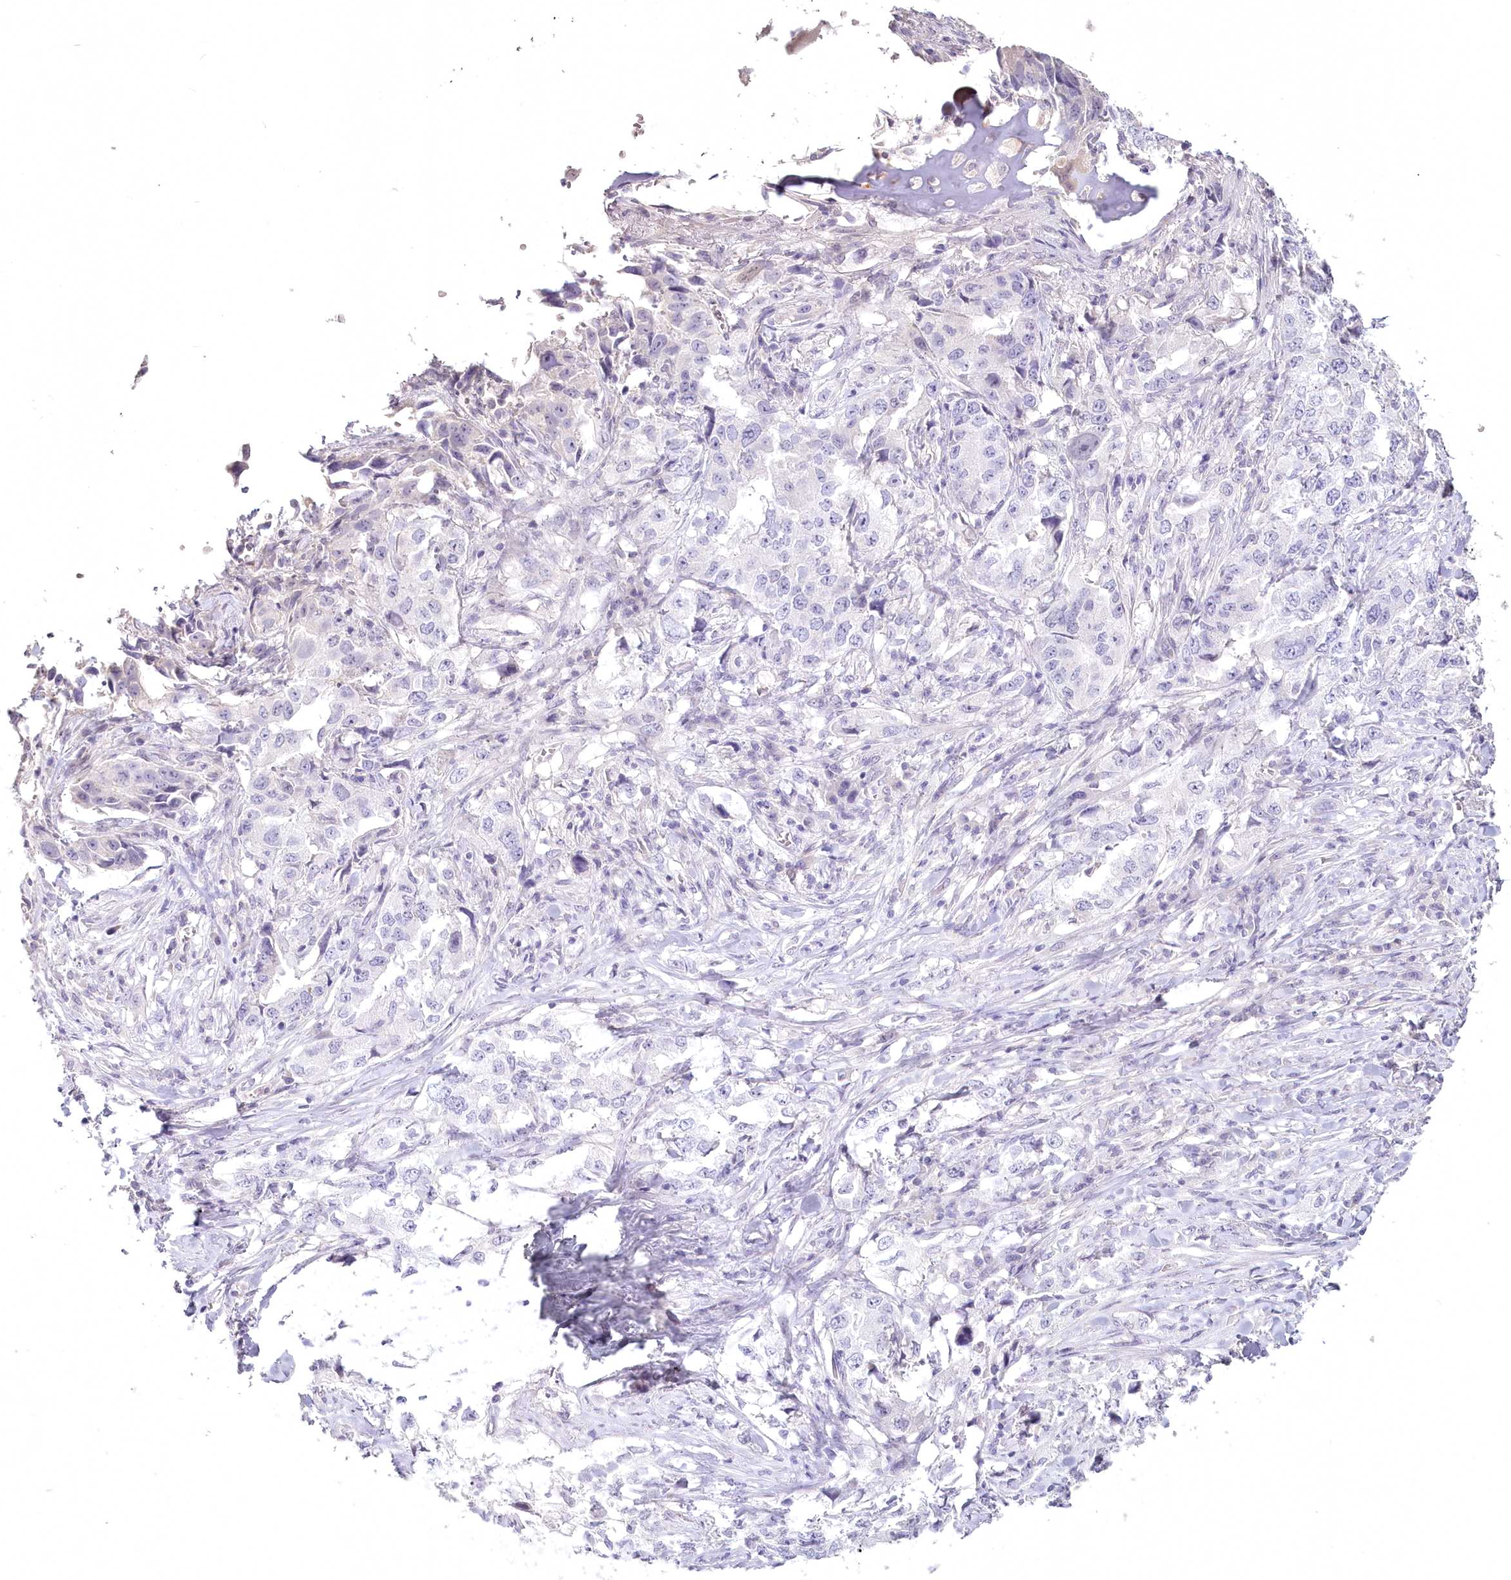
{"staining": {"intensity": "negative", "quantity": "none", "location": "none"}, "tissue": "lung cancer", "cell_type": "Tumor cells", "image_type": "cancer", "snomed": [{"axis": "morphology", "description": "Adenocarcinoma, NOS"}, {"axis": "topography", "description": "Lung"}], "caption": "An IHC image of lung adenocarcinoma is shown. There is no staining in tumor cells of lung adenocarcinoma.", "gene": "USP11", "patient": {"sex": "female", "age": 51}}